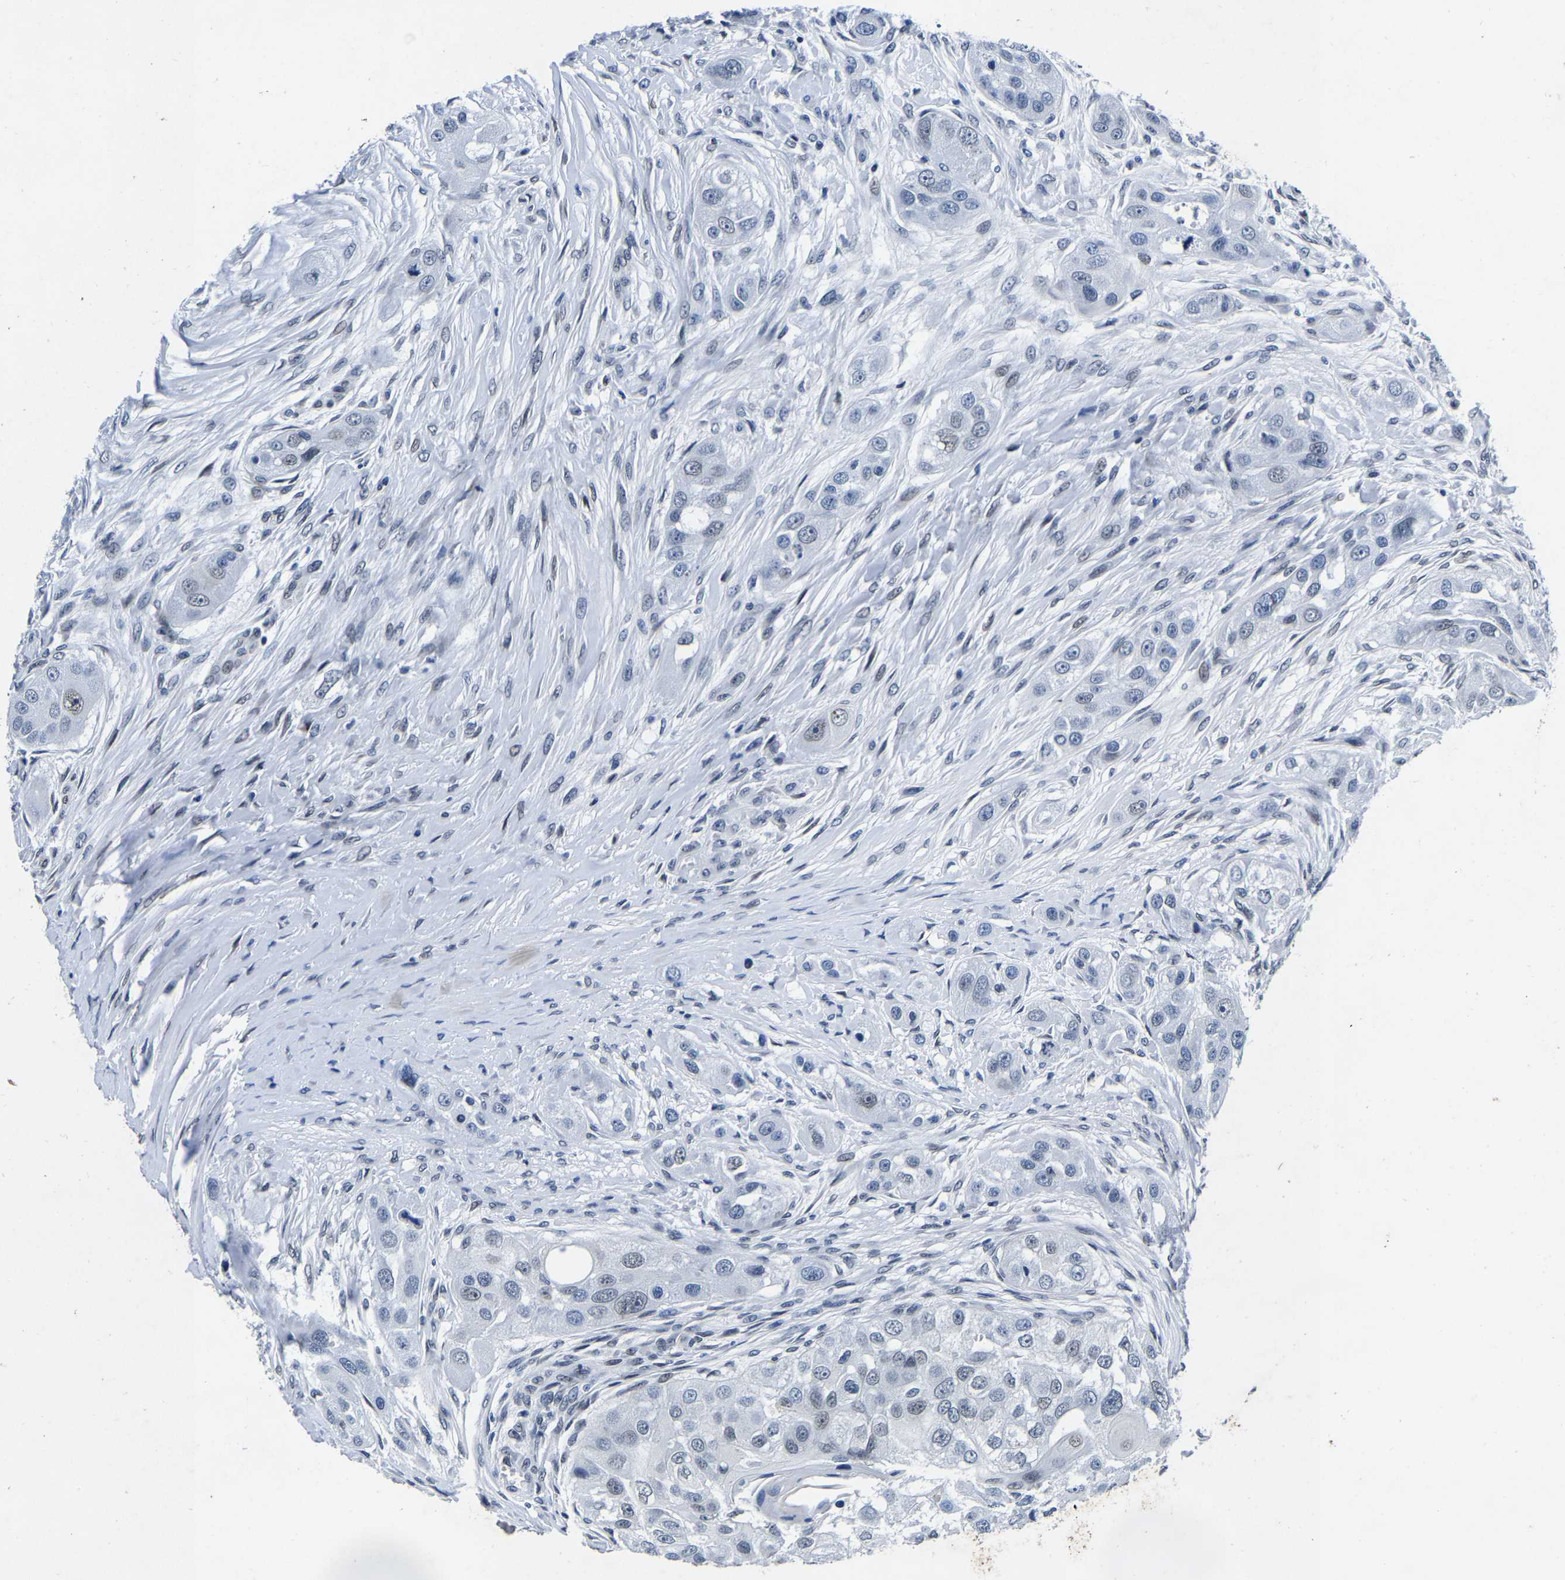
{"staining": {"intensity": "weak", "quantity": "<25%", "location": "nuclear"}, "tissue": "head and neck cancer", "cell_type": "Tumor cells", "image_type": "cancer", "snomed": [{"axis": "morphology", "description": "Normal tissue, NOS"}, {"axis": "morphology", "description": "Squamous cell carcinoma, NOS"}, {"axis": "topography", "description": "Skeletal muscle"}, {"axis": "topography", "description": "Head-Neck"}], "caption": "Tumor cells are negative for protein expression in human squamous cell carcinoma (head and neck).", "gene": "UBN2", "patient": {"sex": "male", "age": 51}}